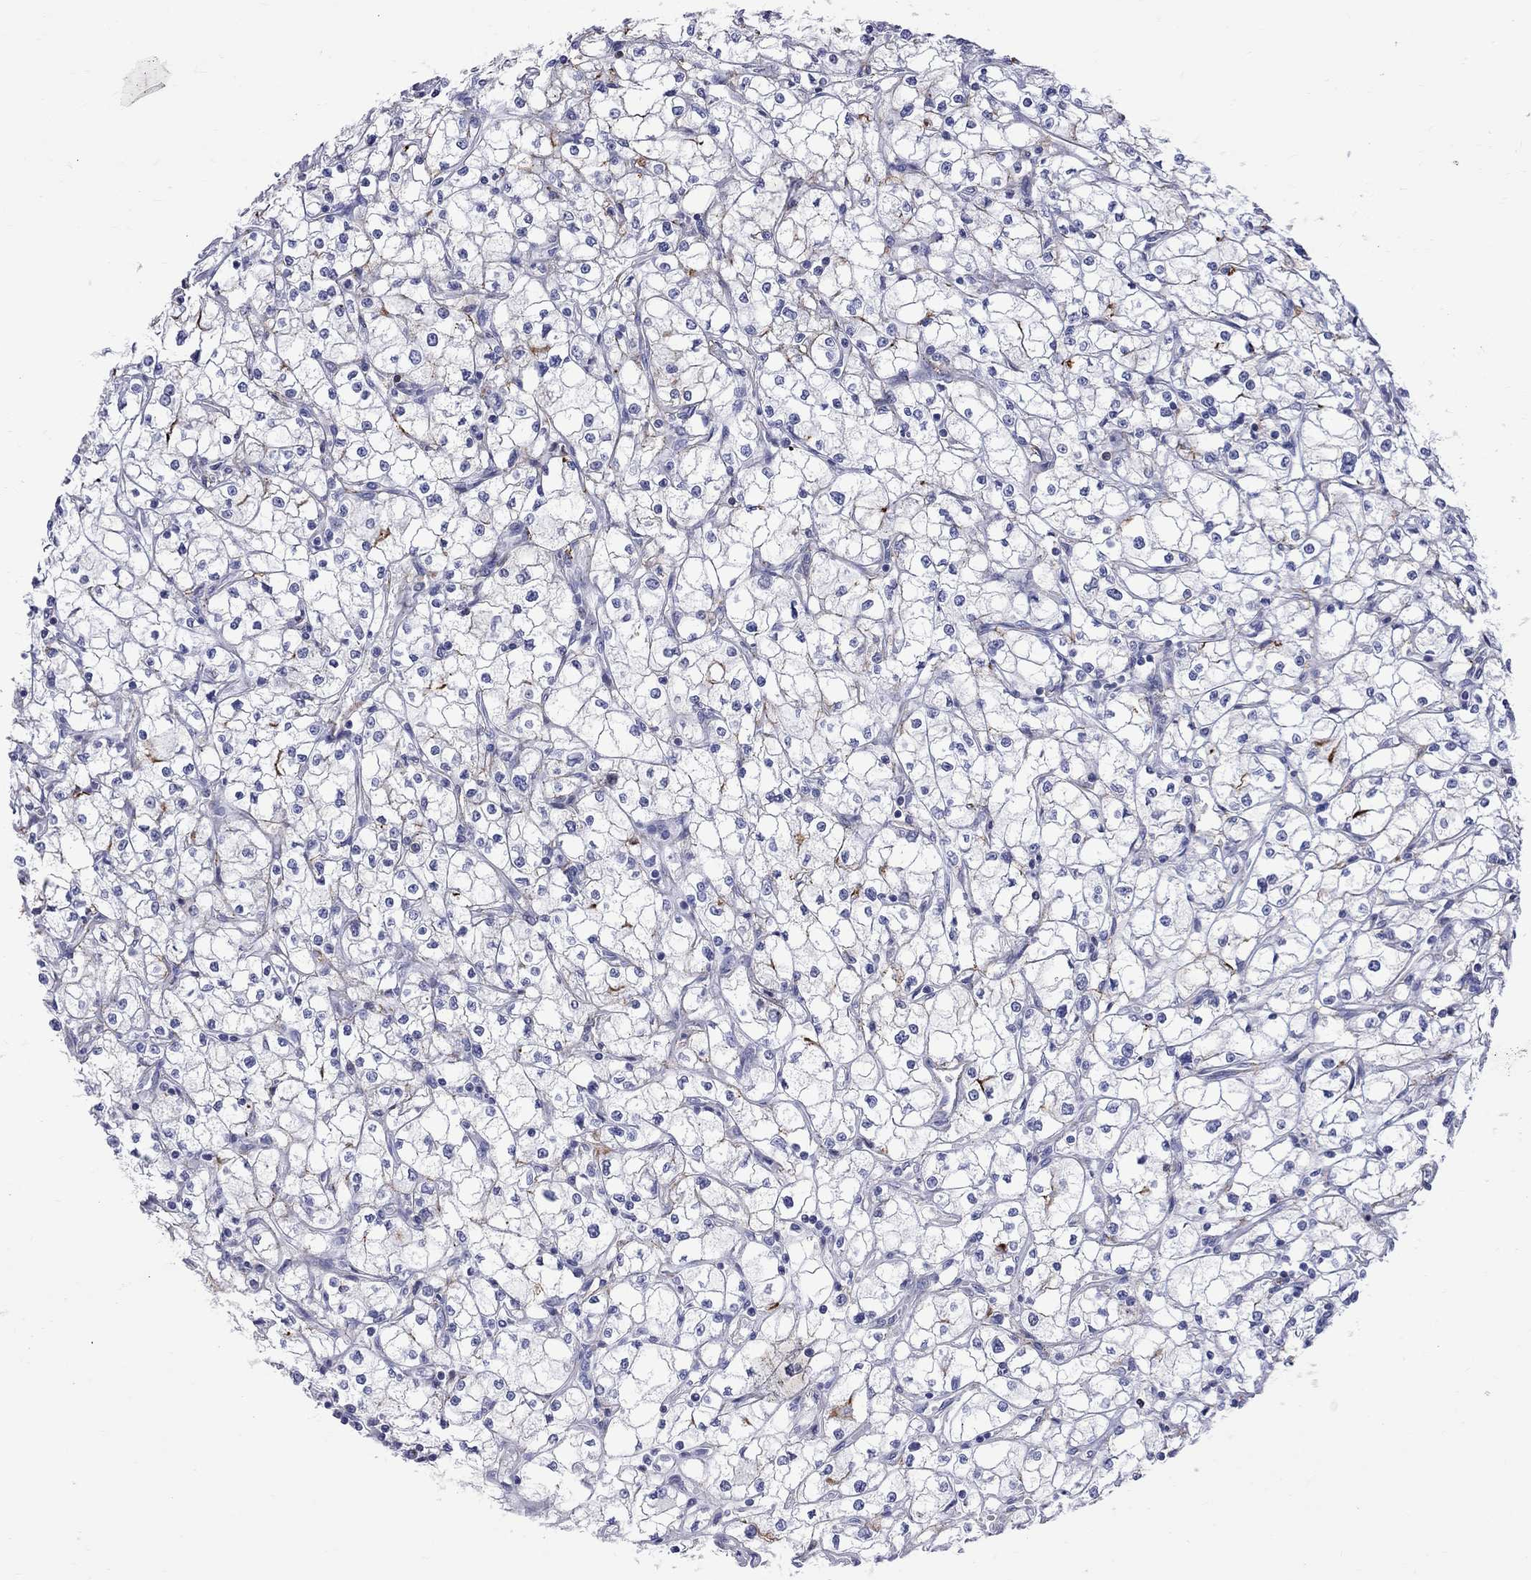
{"staining": {"intensity": "negative", "quantity": "none", "location": "none"}, "tissue": "renal cancer", "cell_type": "Tumor cells", "image_type": "cancer", "snomed": [{"axis": "morphology", "description": "Adenocarcinoma, NOS"}, {"axis": "topography", "description": "Kidney"}], "caption": "This image is of renal cancer (adenocarcinoma) stained with IHC to label a protein in brown with the nuclei are counter-stained blue. There is no positivity in tumor cells.", "gene": "S100A3", "patient": {"sex": "male", "age": 67}}